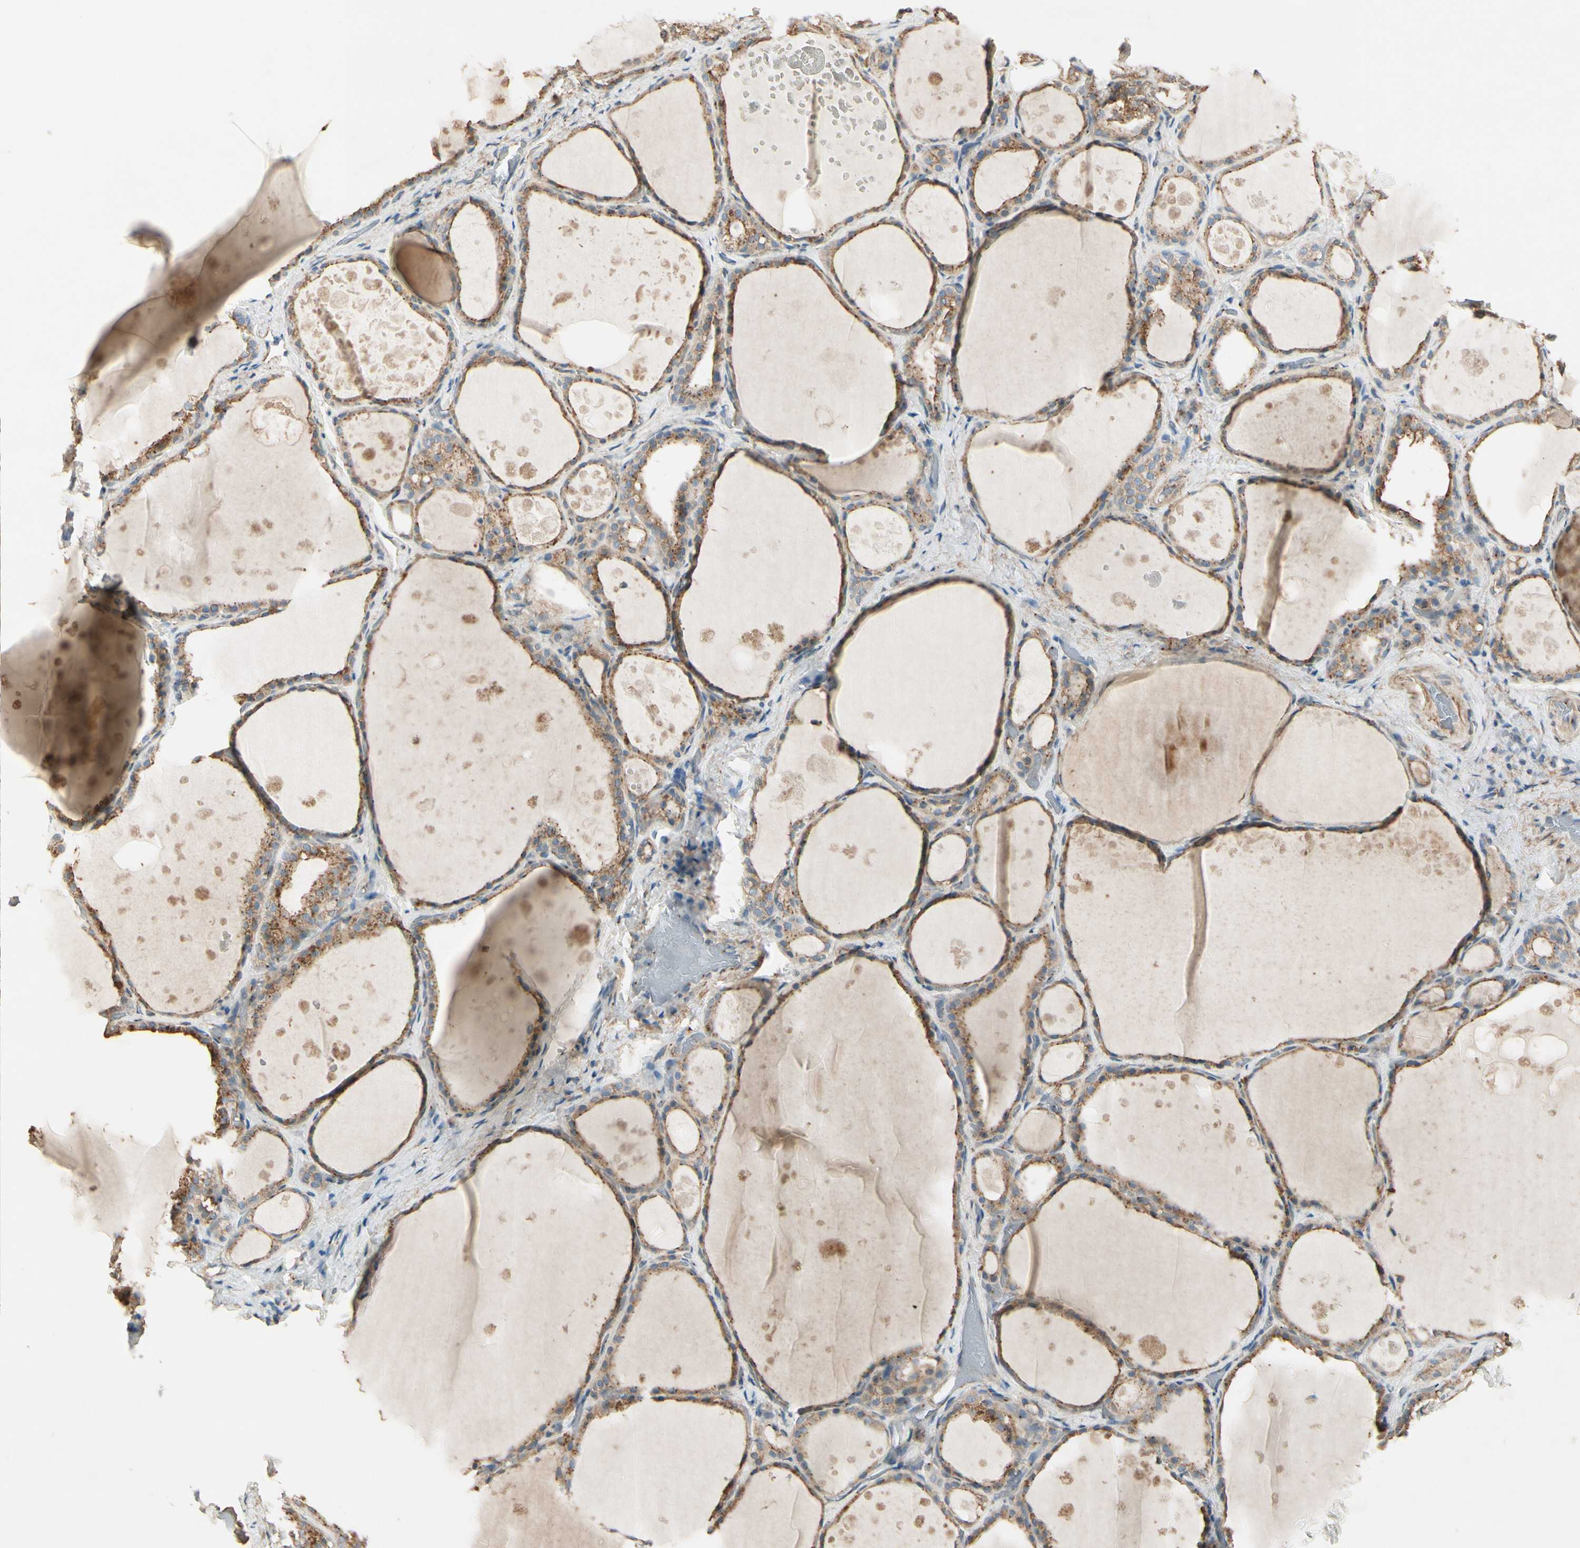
{"staining": {"intensity": "moderate", "quantity": ">75%", "location": "cytoplasmic/membranous"}, "tissue": "thyroid gland", "cell_type": "Glandular cells", "image_type": "normal", "snomed": [{"axis": "morphology", "description": "Normal tissue, NOS"}, {"axis": "topography", "description": "Thyroid gland"}], "caption": "Glandular cells show moderate cytoplasmic/membranous staining in approximately >75% of cells in normal thyroid gland. (brown staining indicates protein expression, while blue staining denotes nuclei).", "gene": "AKAP9", "patient": {"sex": "male", "age": 61}}